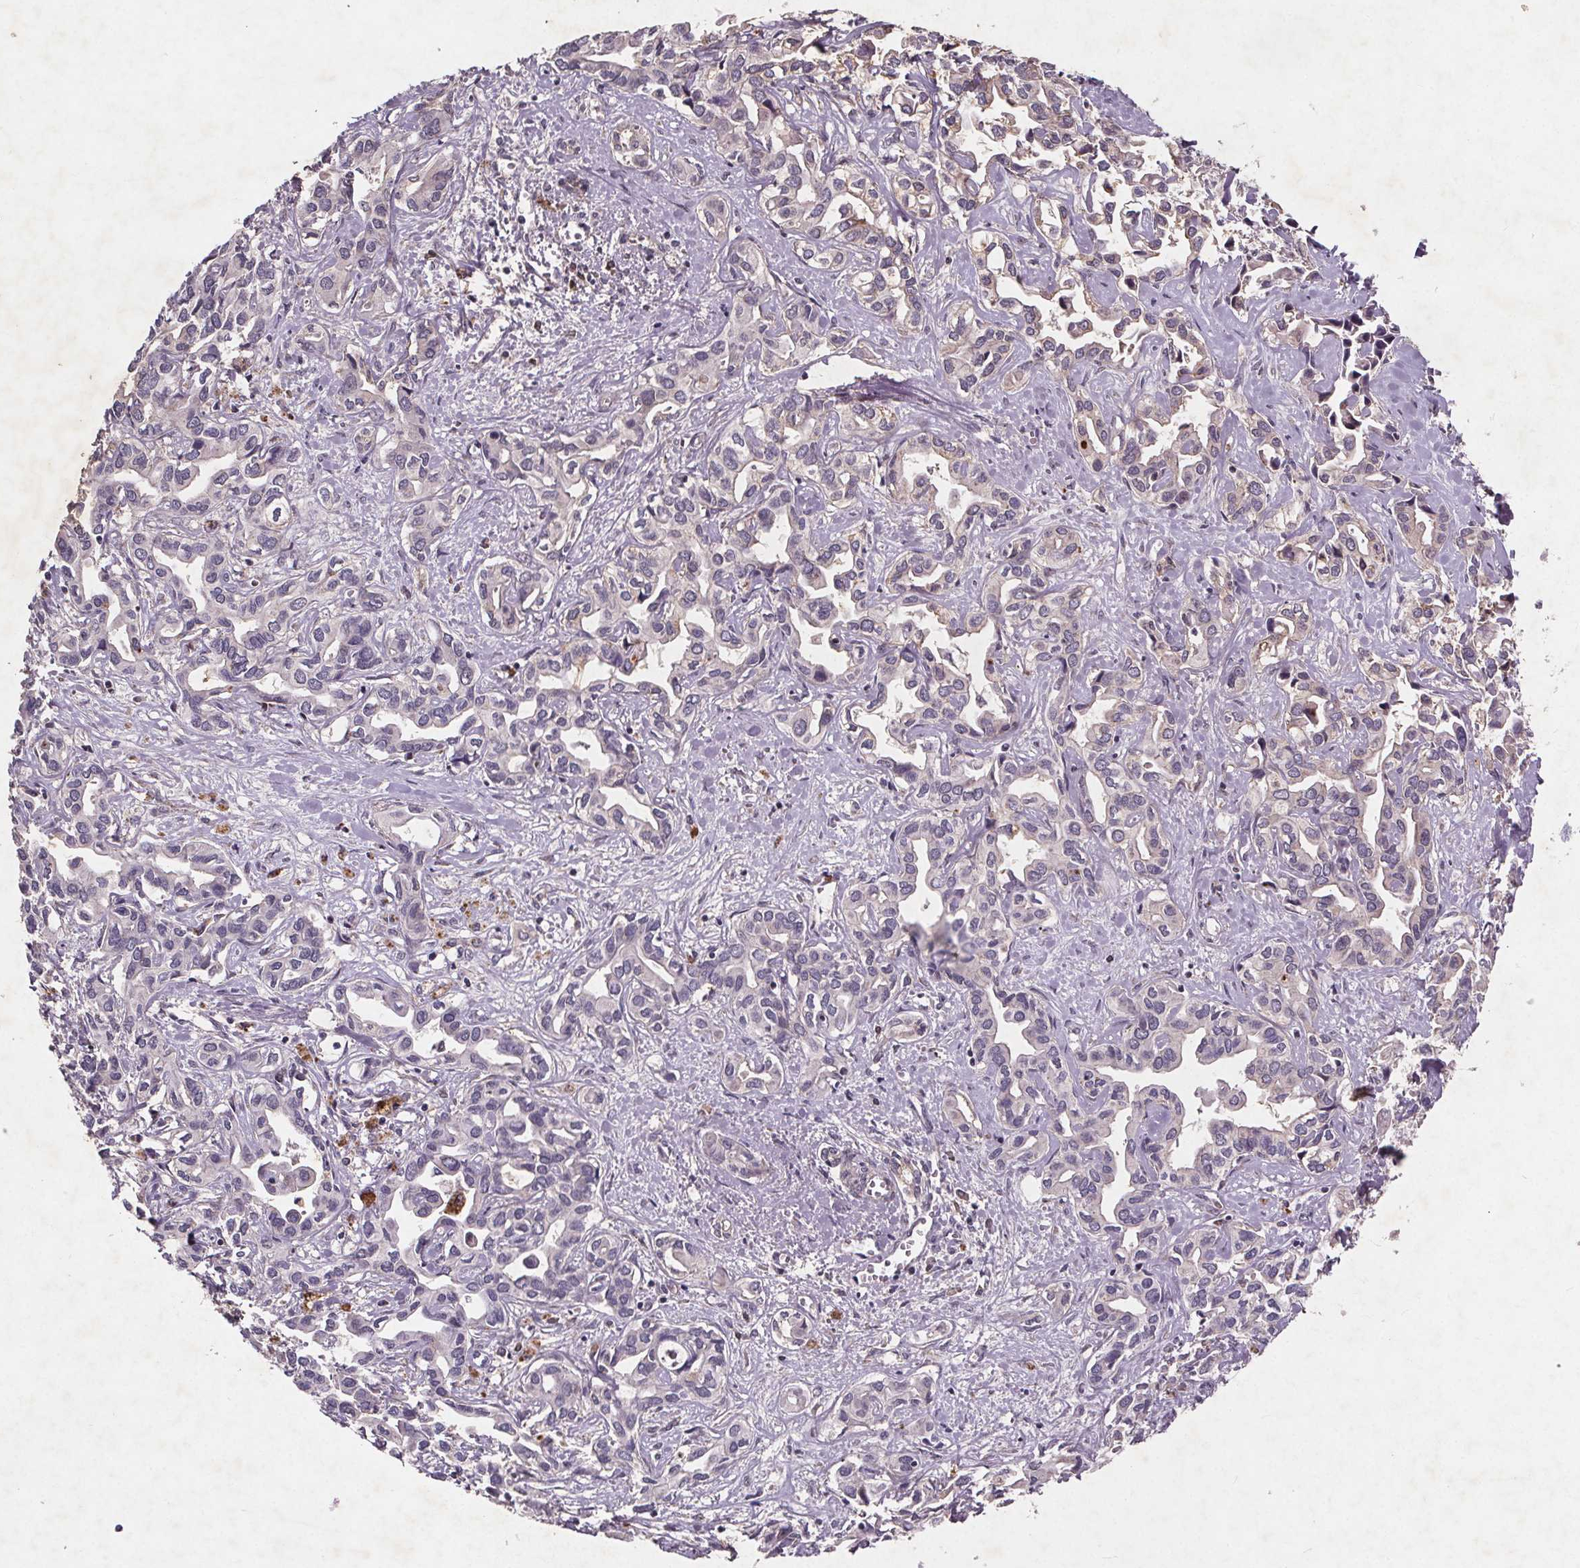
{"staining": {"intensity": "negative", "quantity": "none", "location": "none"}, "tissue": "liver cancer", "cell_type": "Tumor cells", "image_type": "cancer", "snomed": [{"axis": "morphology", "description": "Cholangiocarcinoma"}, {"axis": "topography", "description": "Liver"}], "caption": "This photomicrograph is of liver cancer stained with immunohistochemistry to label a protein in brown with the nuclei are counter-stained blue. There is no expression in tumor cells.", "gene": "STRN3", "patient": {"sex": "female", "age": 64}}